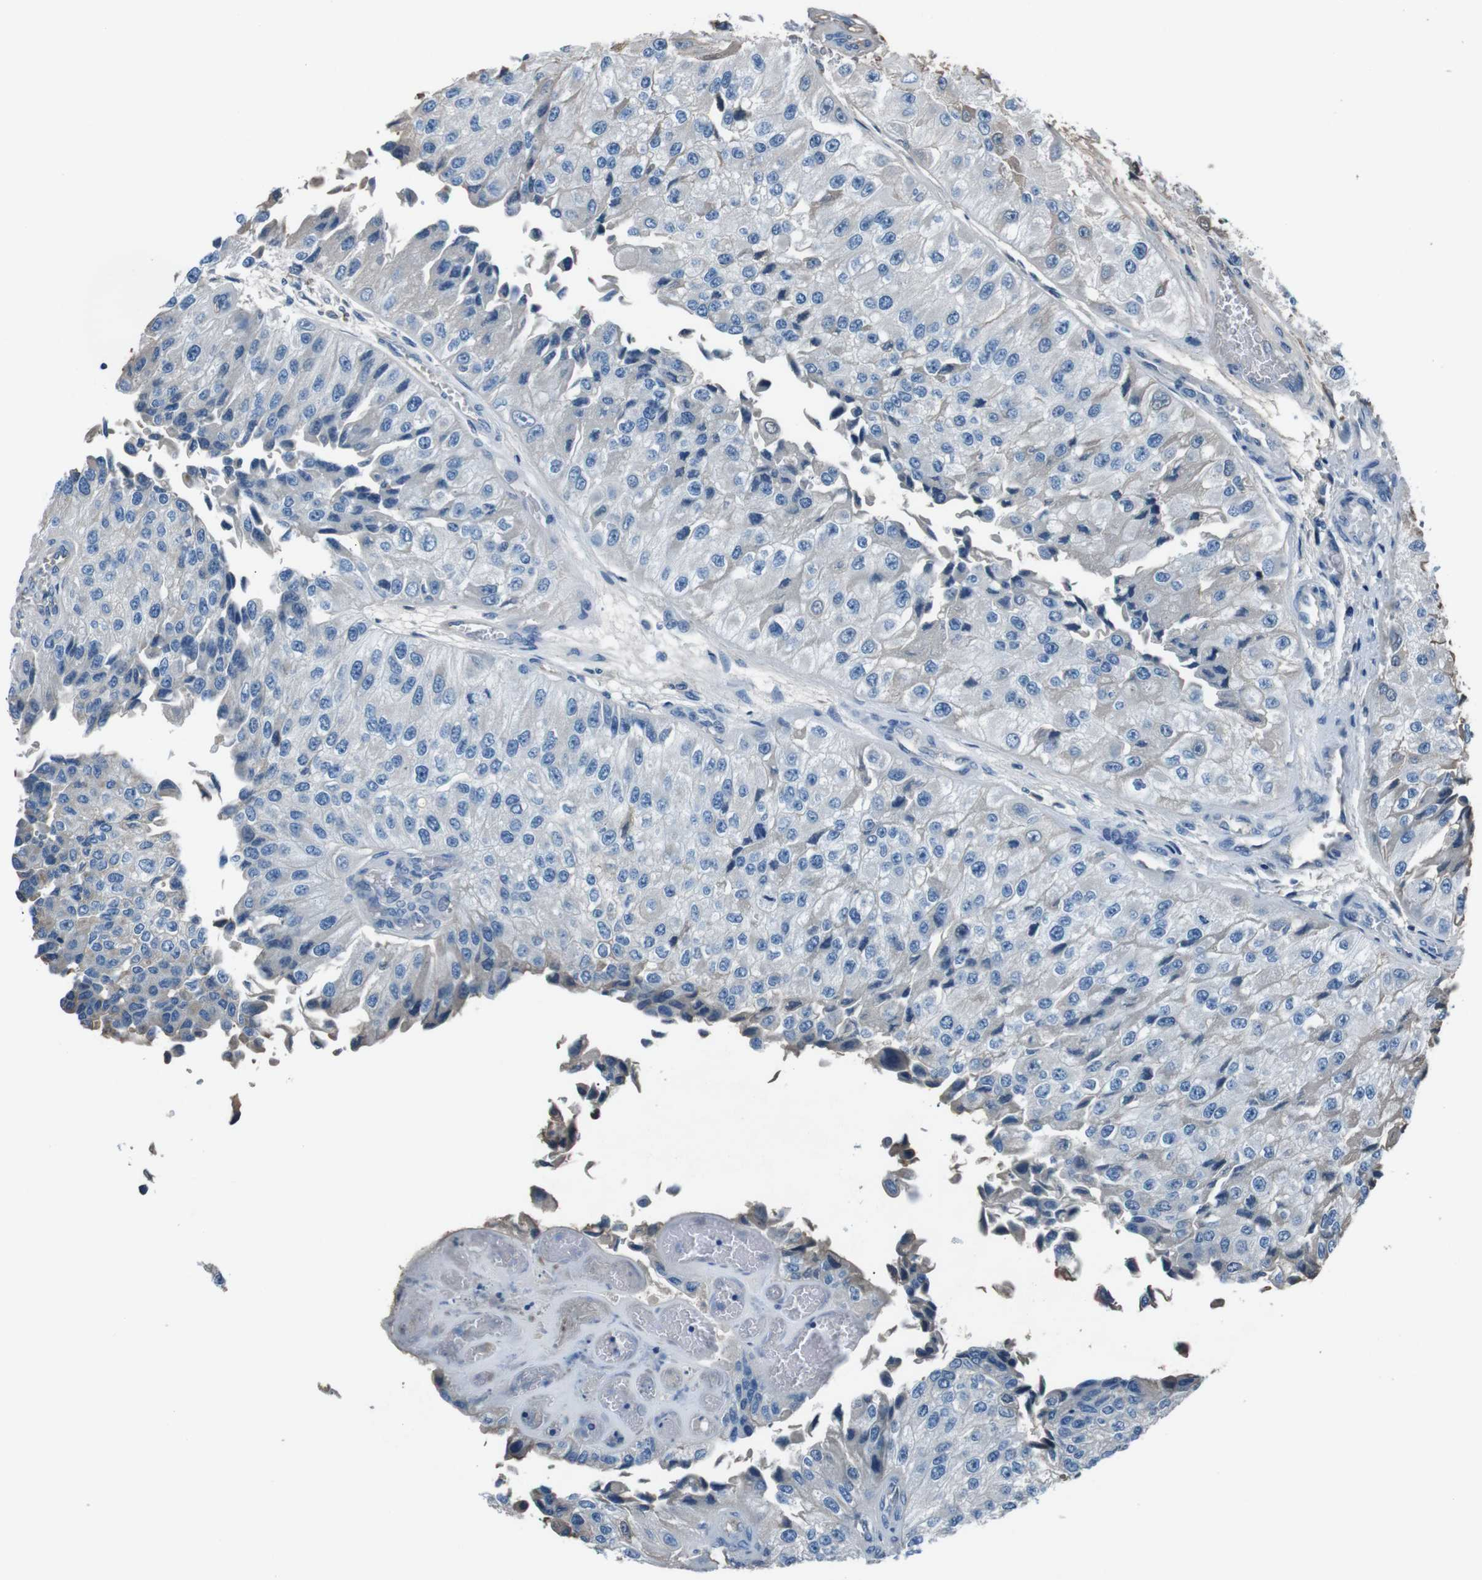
{"staining": {"intensity": "negative", "quantity": "none", "location": "none"}, "tissue": "urothelial cancer", "cell_type": "Tumor cells", "image_type": "cancer", "snomed": [{"axis": "morphology", "description": "Urothelial carcinoma, High grade"}, {"axis": "topography", "description": "Kidney"}, {"axis": "topography", "description": "Urinary bladder"}], "caption": "This is a micrograph of immunohistochemistry staining of urothelial cancer, which shows no staining in tumor cells.", "gene": "LEP", "patient": {"sex": "male", "age": 77}}